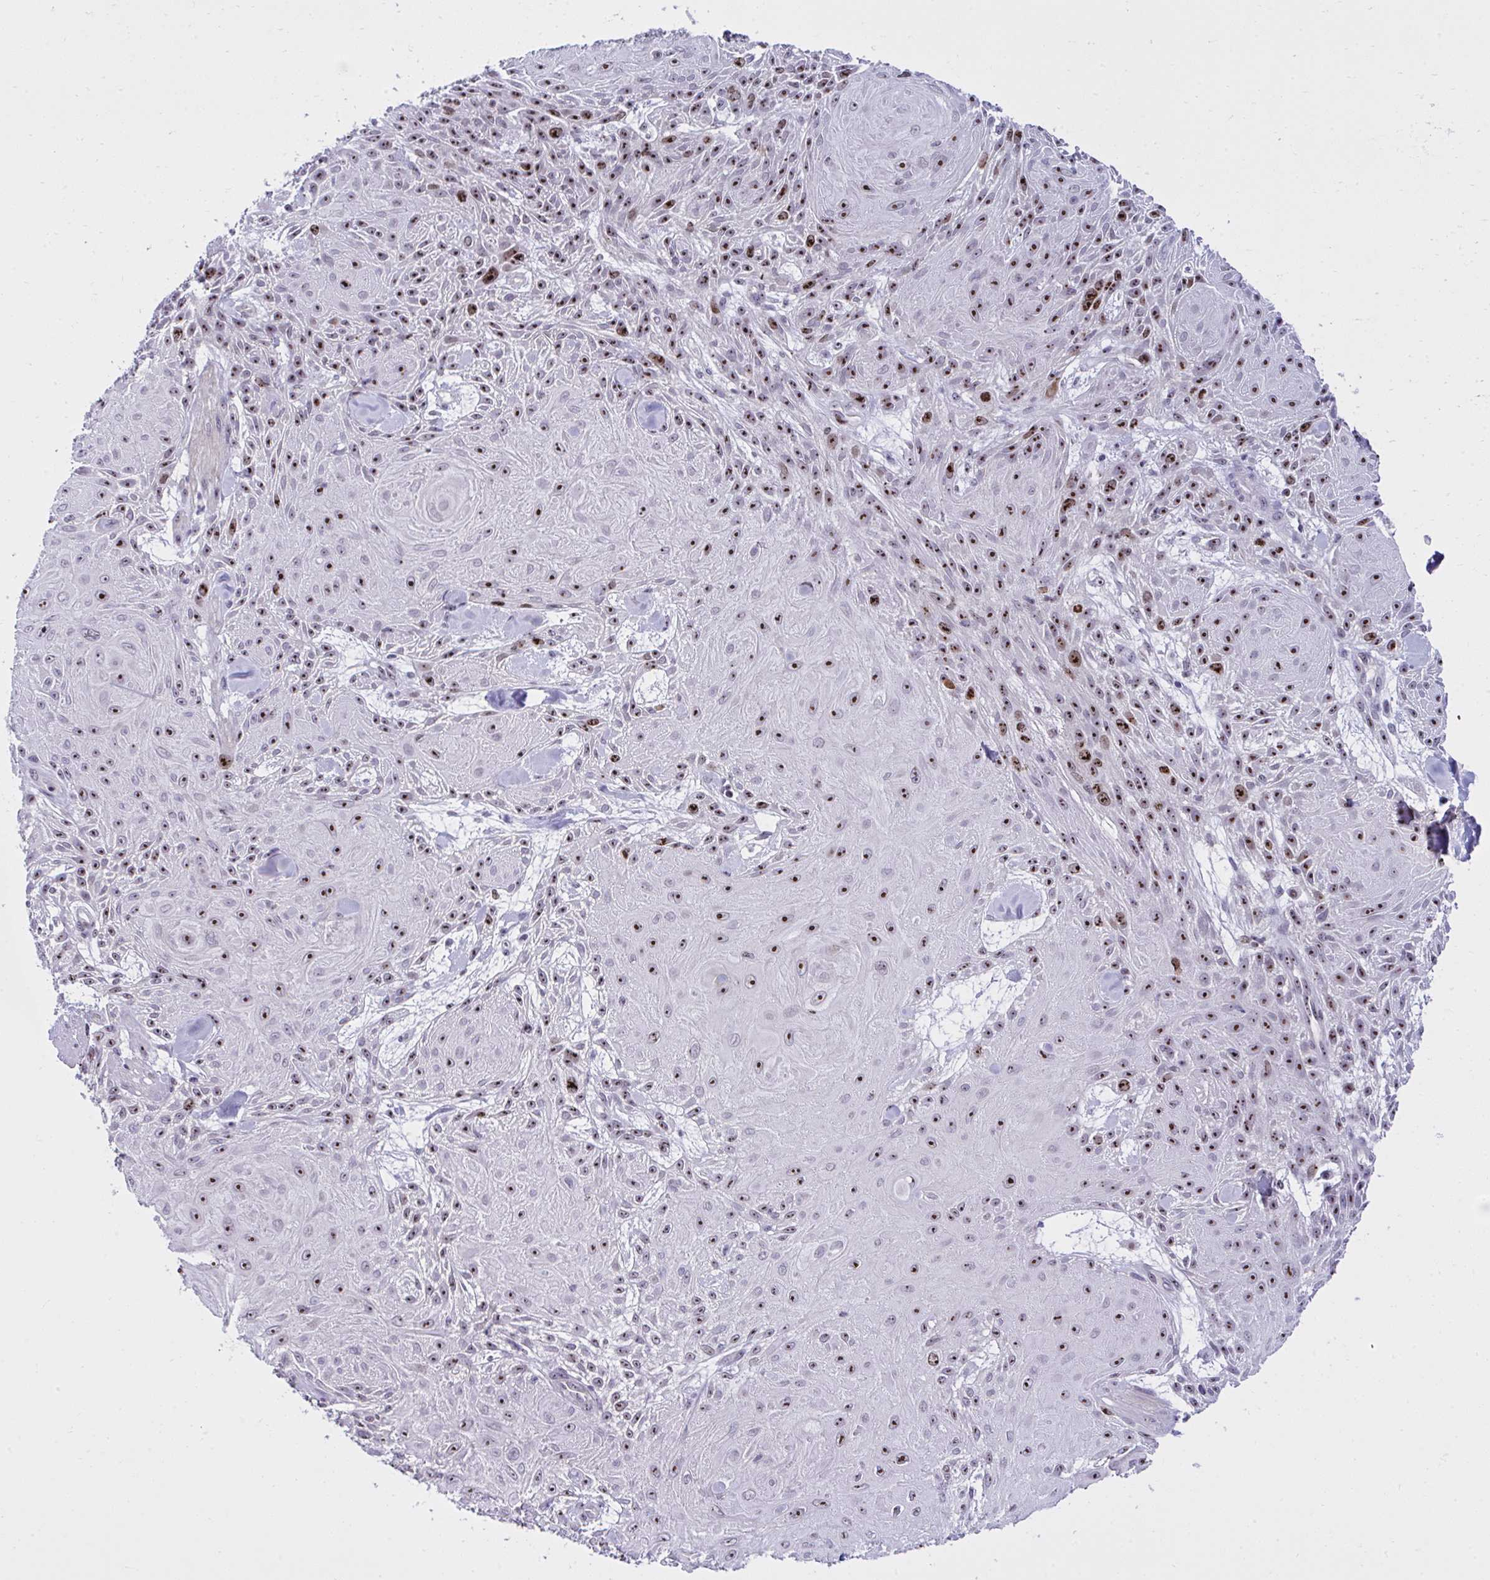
{"staining": {"intensity": "strong", "quantity": "25%-75%", "location": "nuclear"}, "tissue": "skin cancer", "cell_type": "Tumor cells", "image_type": "cancer", "snomed": [{"axis": "morphology", "description": "Squamous cell carcinoma, NOS"}, {"axis": "topography", "description": "Skin"}], "caption": "Immunohistochemical staining of human skin cancer shows high levels of strong nuclear positivity in approximately 25%-75% of tumor cells. The protein of interest is shown in brown color, while the nuclei are stained blue.", "gene": "CEP72", "patient": {"sex": "male", "age": 88}}